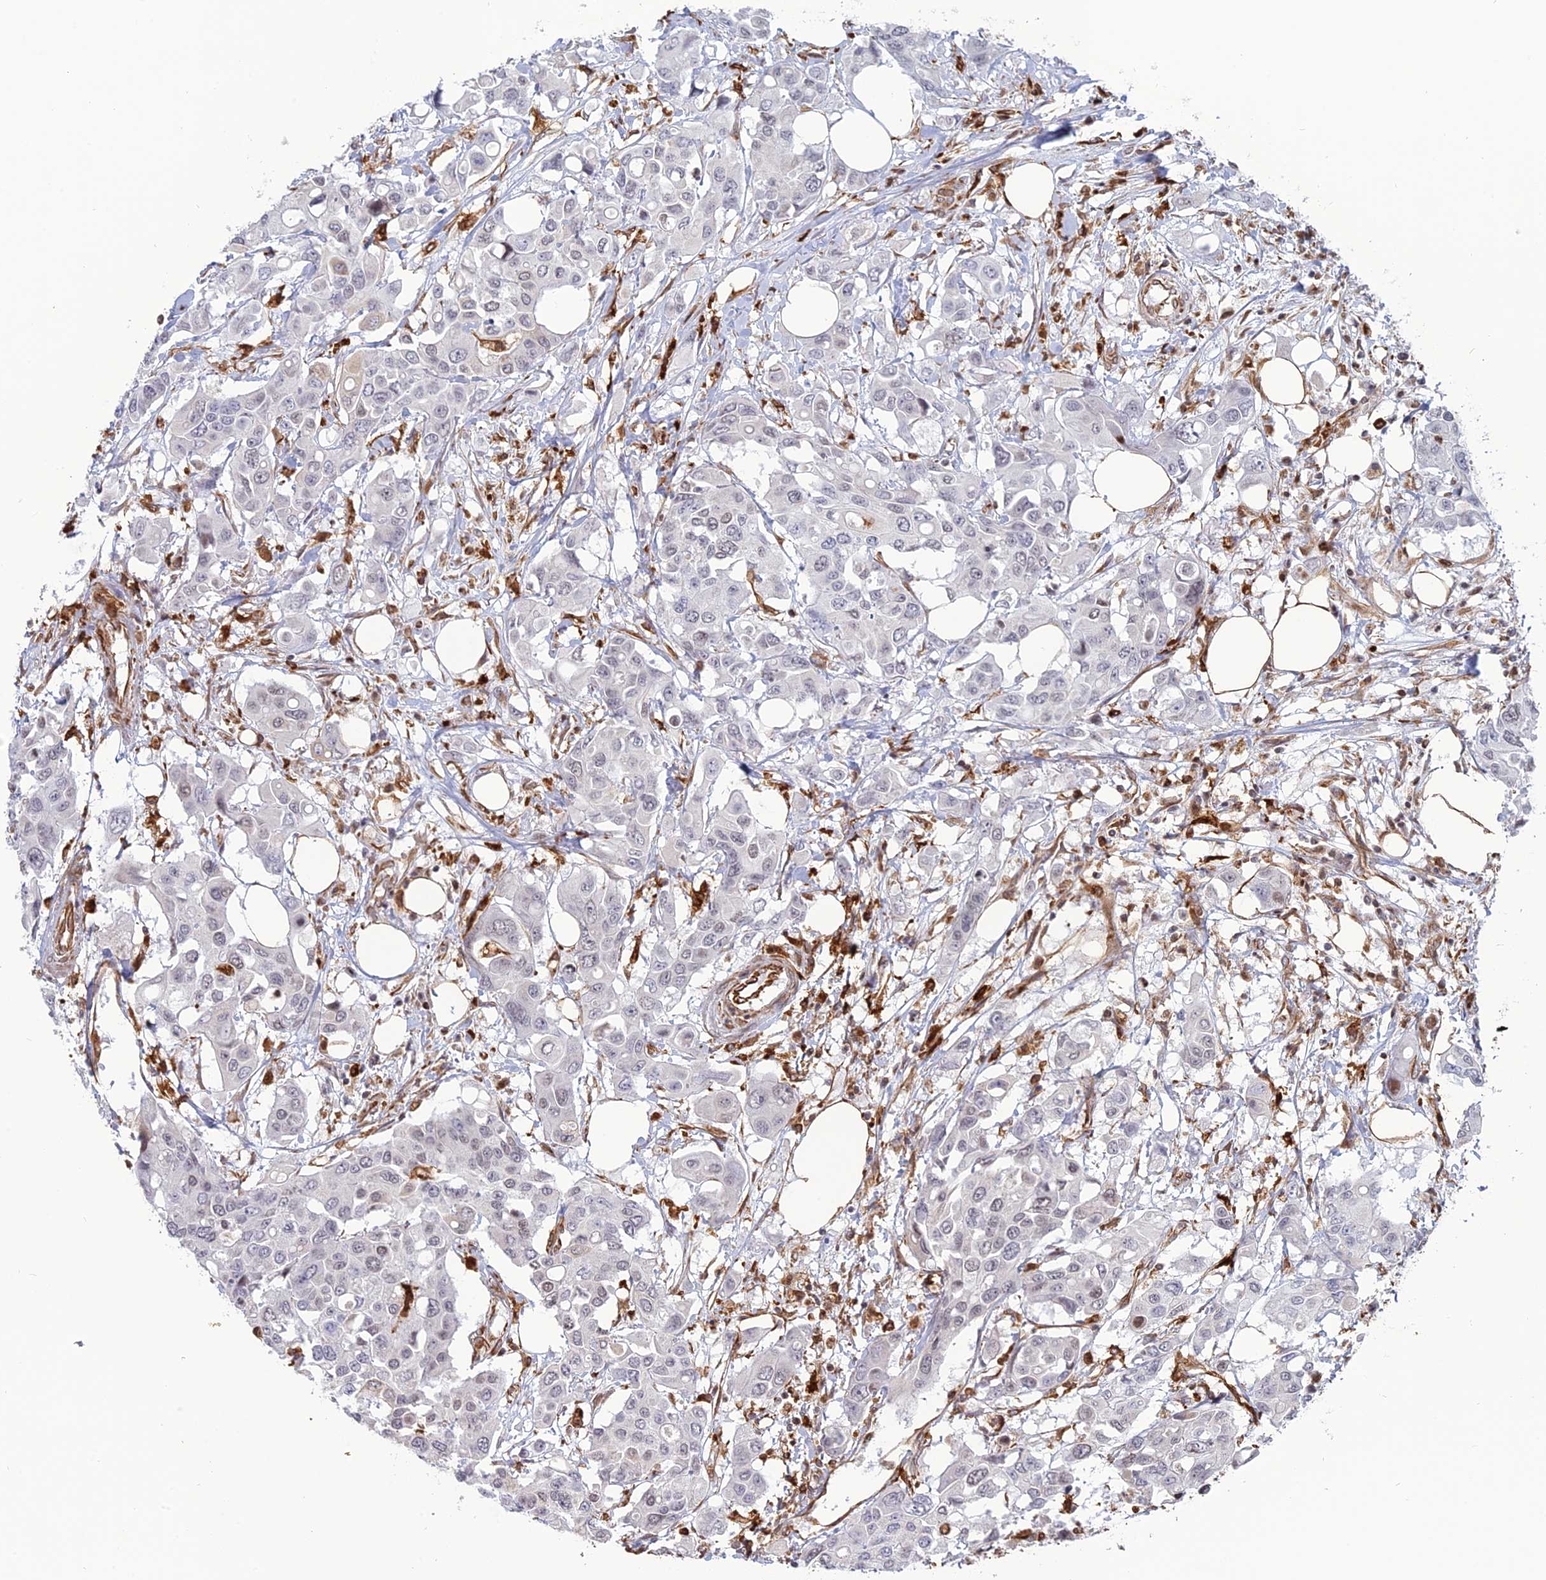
{"staining": {"intensity": "negative", "quantity": "none", "location": "none"}, "tissue": "colorectal cancer", "cell_type": "Tumor cells", "image_type": "cancer", "snomed": [{"axis": "morphology", "description": "Adenocarcinoma, NOS"}, {"axis": "topography", "description": "Colon"}], "caption": "An IHC histopathology image of colorectal adenocarcinoma is shown. There is no staining in tumor cells of colorectal adenocarcinoma.", "gene": "APOBR", "patient": {"sex": "male", "age": 77}}